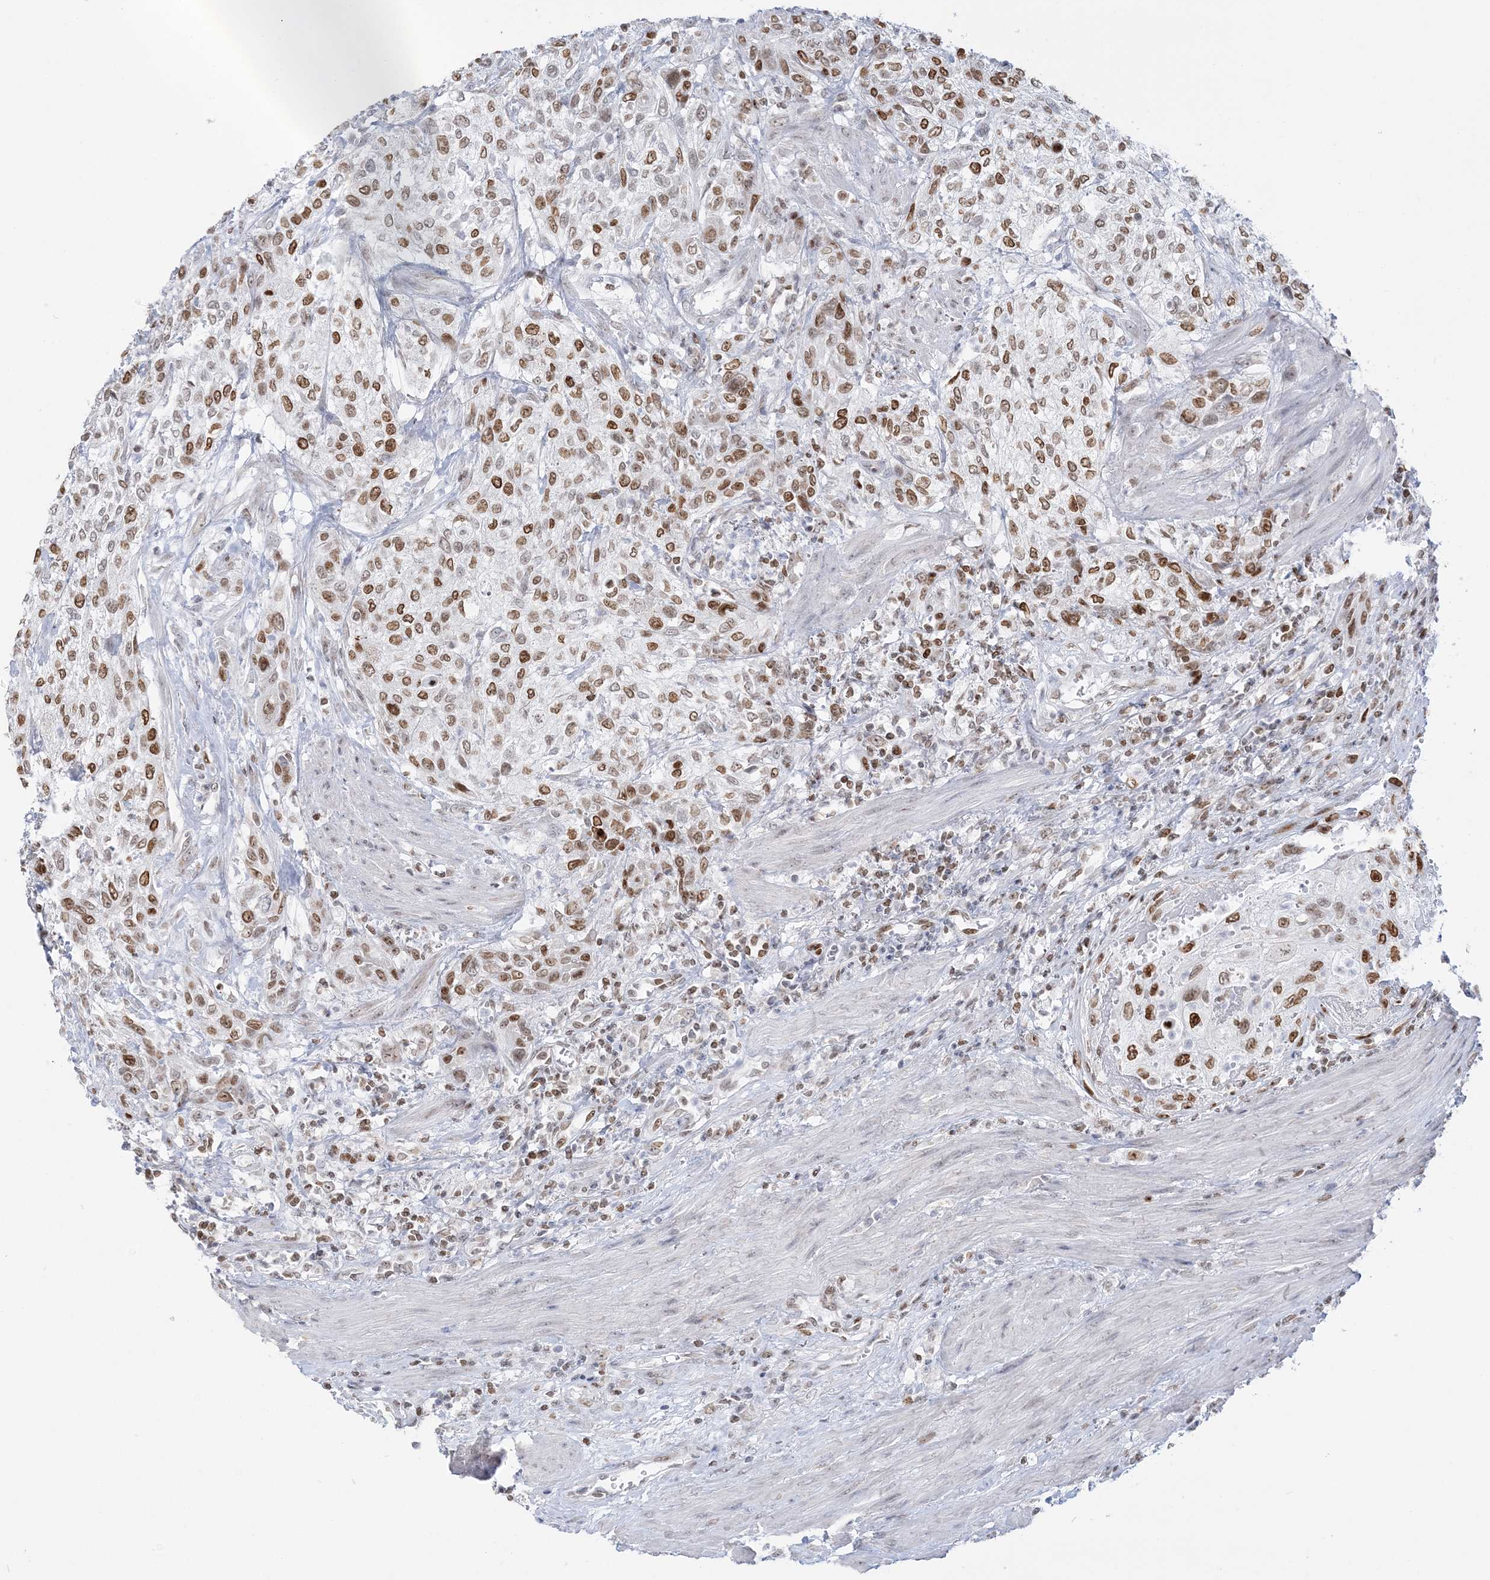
{"staining": {"intensity": "moderate", "quantity": ">75%", "location": "nuclear"}, "tissue": "urothelial cancer", "cell_type": "Tumor cells", "image_type": "cancer", "snomed": [{"axis": "morphology", "description": "Urothelial carcinoma, High grade"}, {"axis": "topography", "description": "Urinary bladder"}], "caption": "This image reveals IHC staining of human urothelial cancer, with medium moderate nuclear expression in approximately >75% of tumor cells.", "gene": "DDX21", "patient": {"sex": "male", "age": 35}}